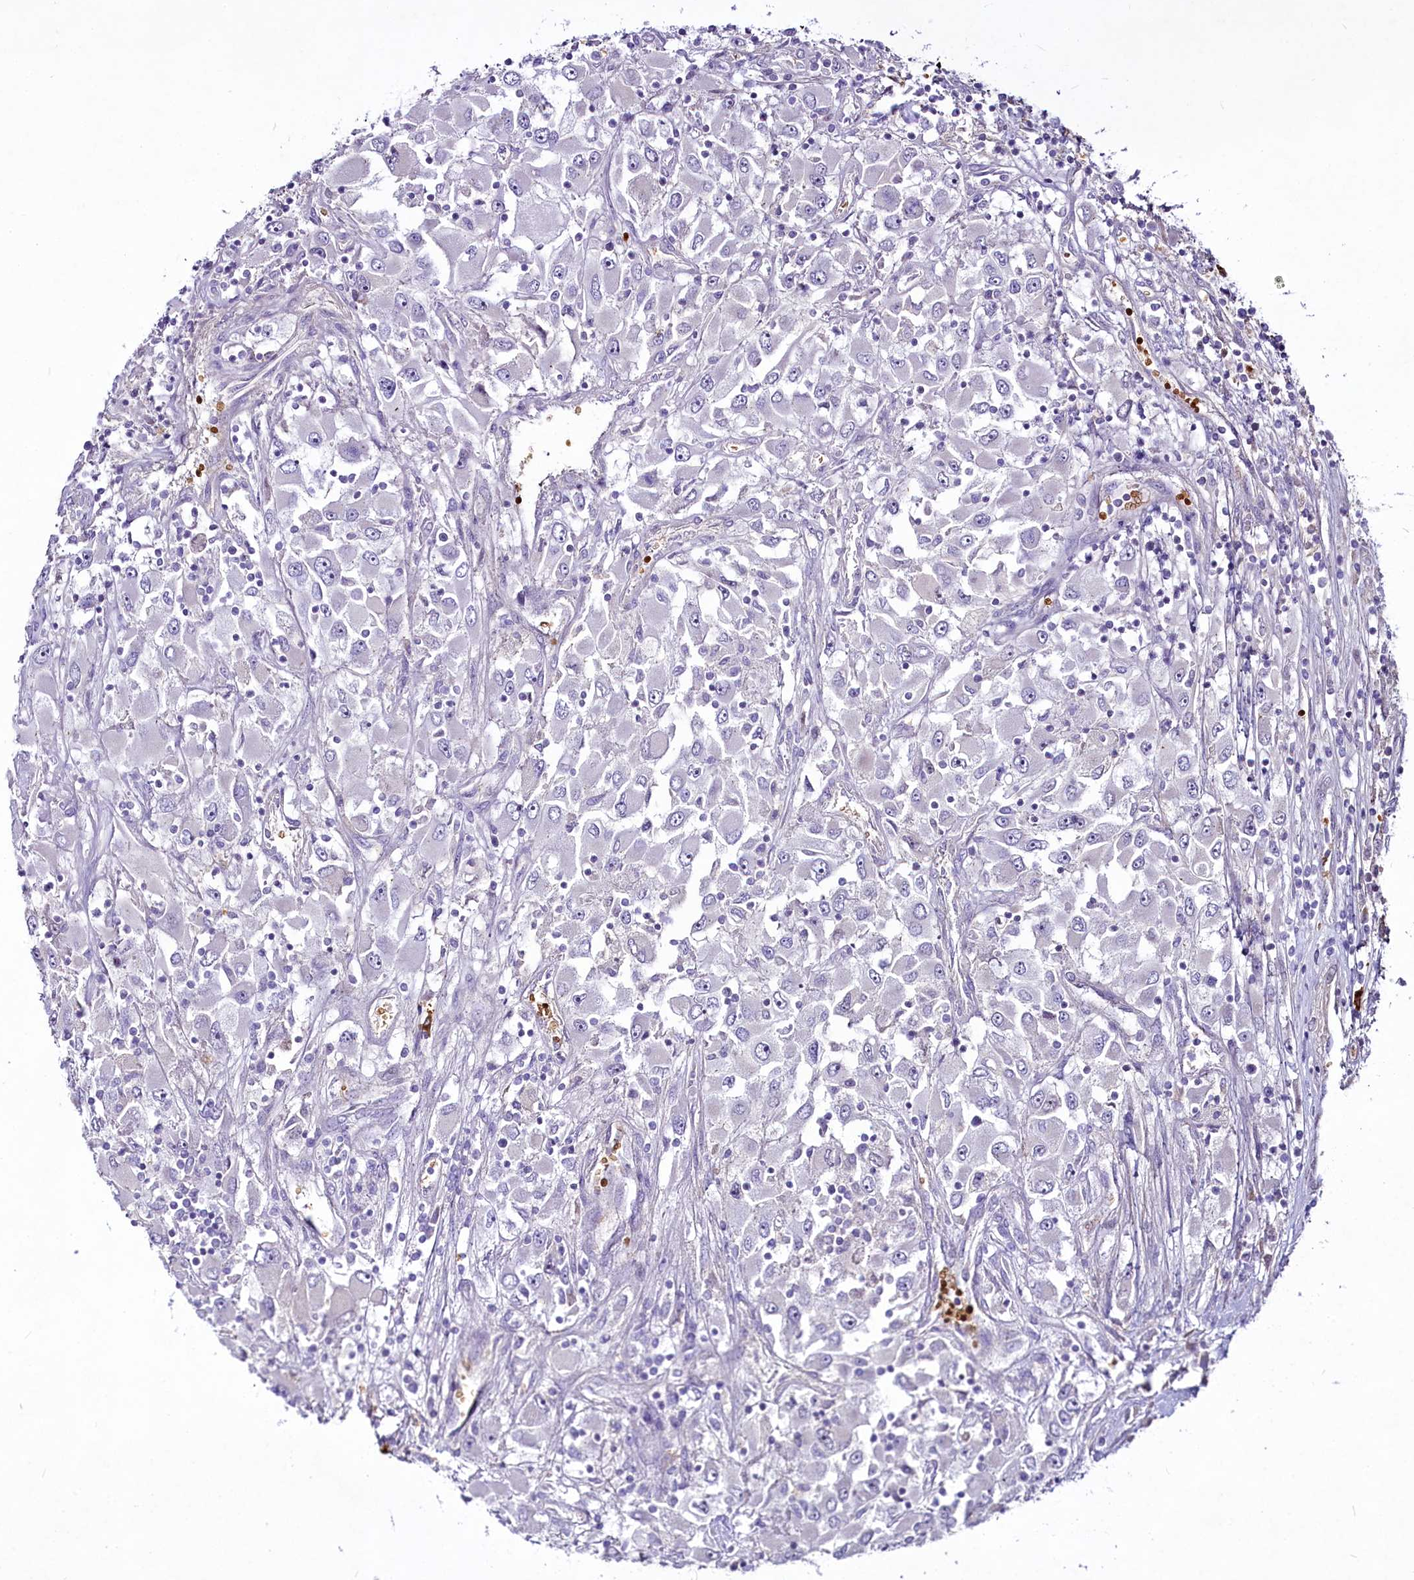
{"staining": {"intensity": "negative", "quantity": "none", "location": "none"}, "tissue": "renal cancer", "cell_type": "Tumor cells", "image_type": "cancer", "snomed": [{"axis": "morphology", "description": "Adenocarcinoma, NOS"}, {"axis": "topography", "description": "Kidney"}], "caption": "Immunohistochemical staining of human renal cancer demonstrates no significant staining in tumor cells.", "gene": "SUSD3", "patient": {"sex": "female", "age": 52}}